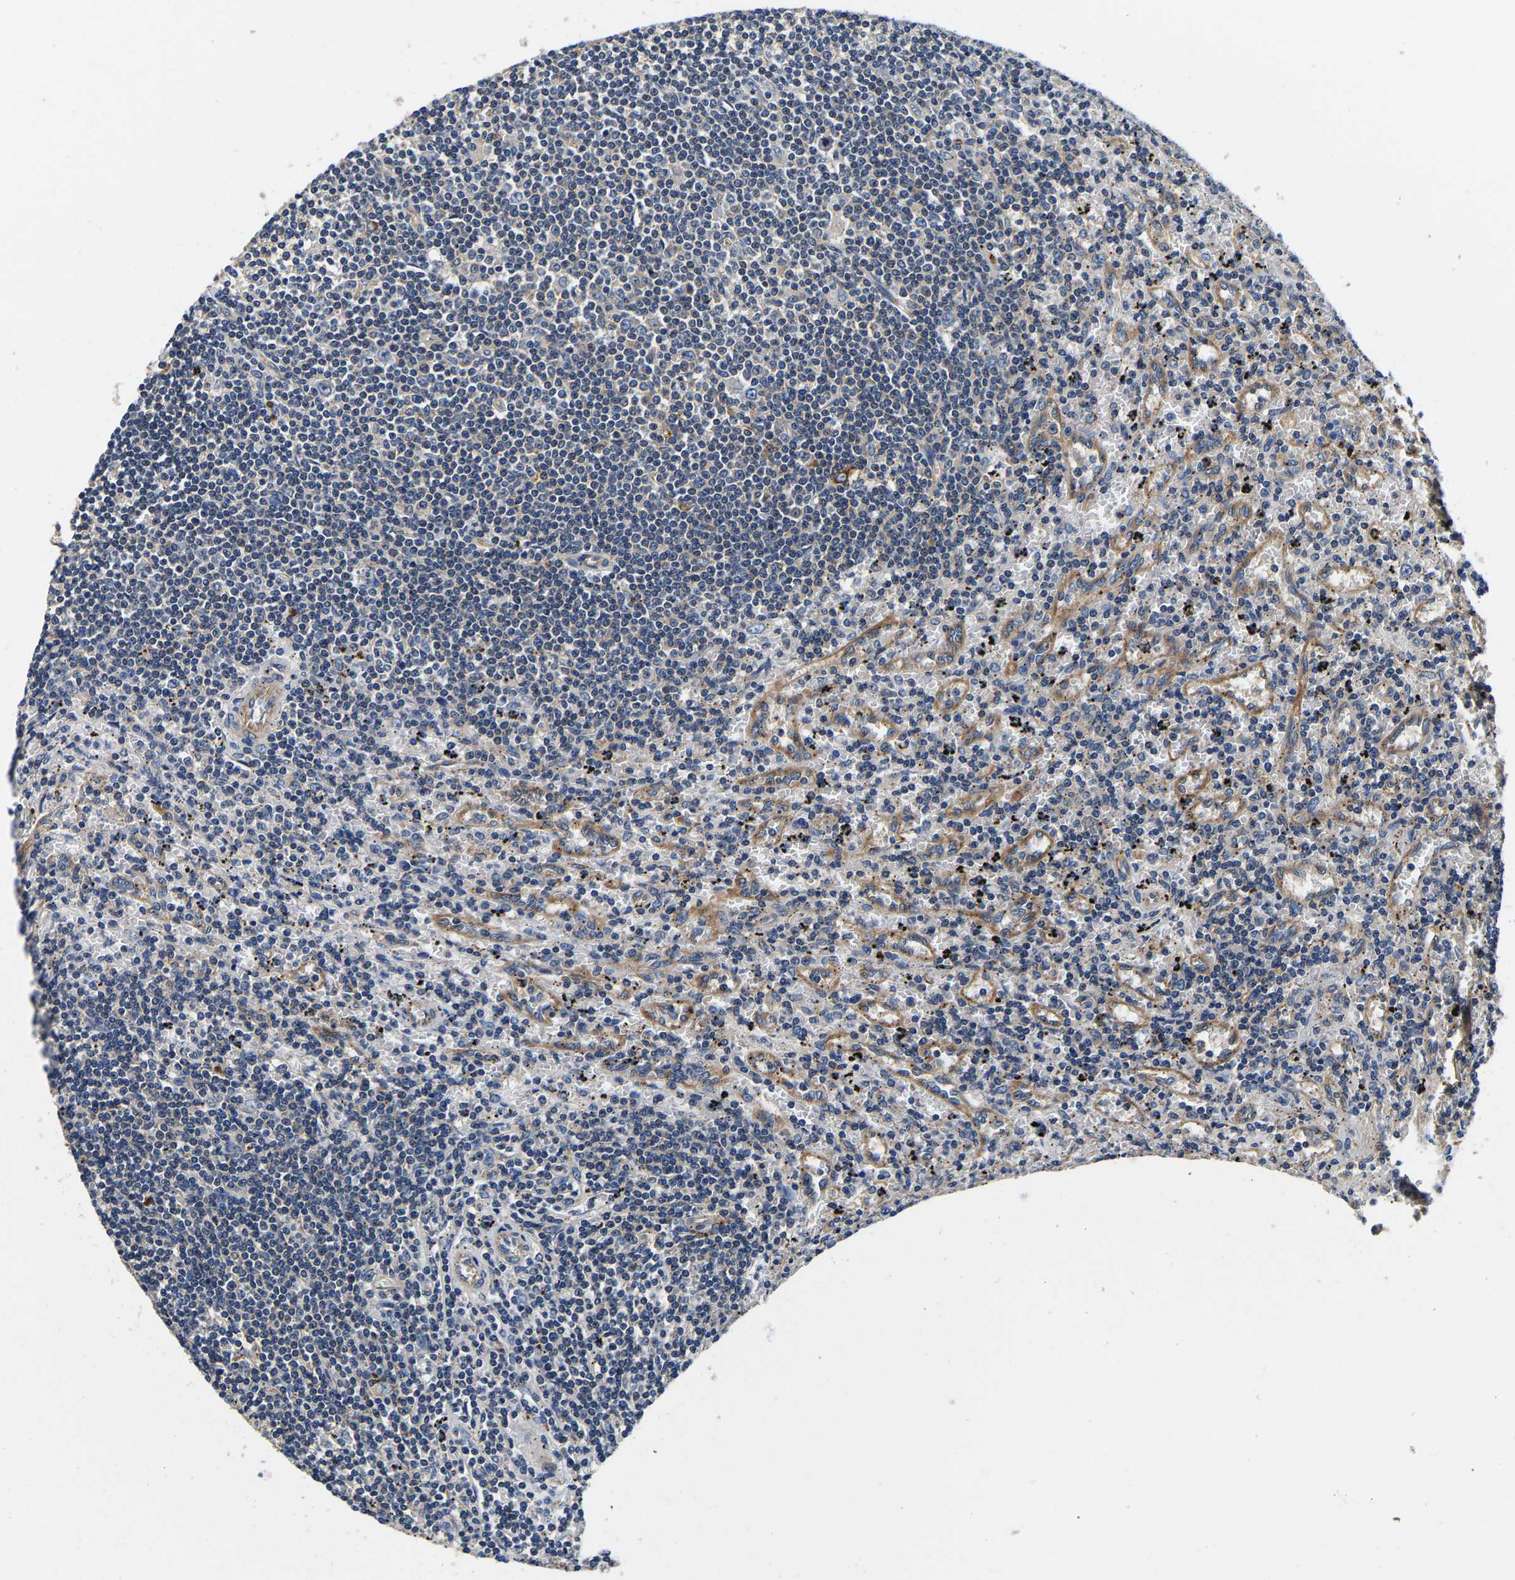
{"staining": {"intensity": "negative", "quantity": "none", "location": "none"}, "tissue": "lymphoma", "cell_type": "Tumor cells", "image_type": "cancer", "snomed": [{"axis": "morphology", "description": "Malignant lymphoma, non-Hodgkin's type, Low grade"}, {"axis": "topography", "description": "Spleen"}], "caption": "A histopathology image of human malignant lymphoma, non-Hodgkin's type (low-grade) is negative for staining in tumor cells.", "gene": "SH3GLB1", "patient": {"sex": "male", "age": 76}}